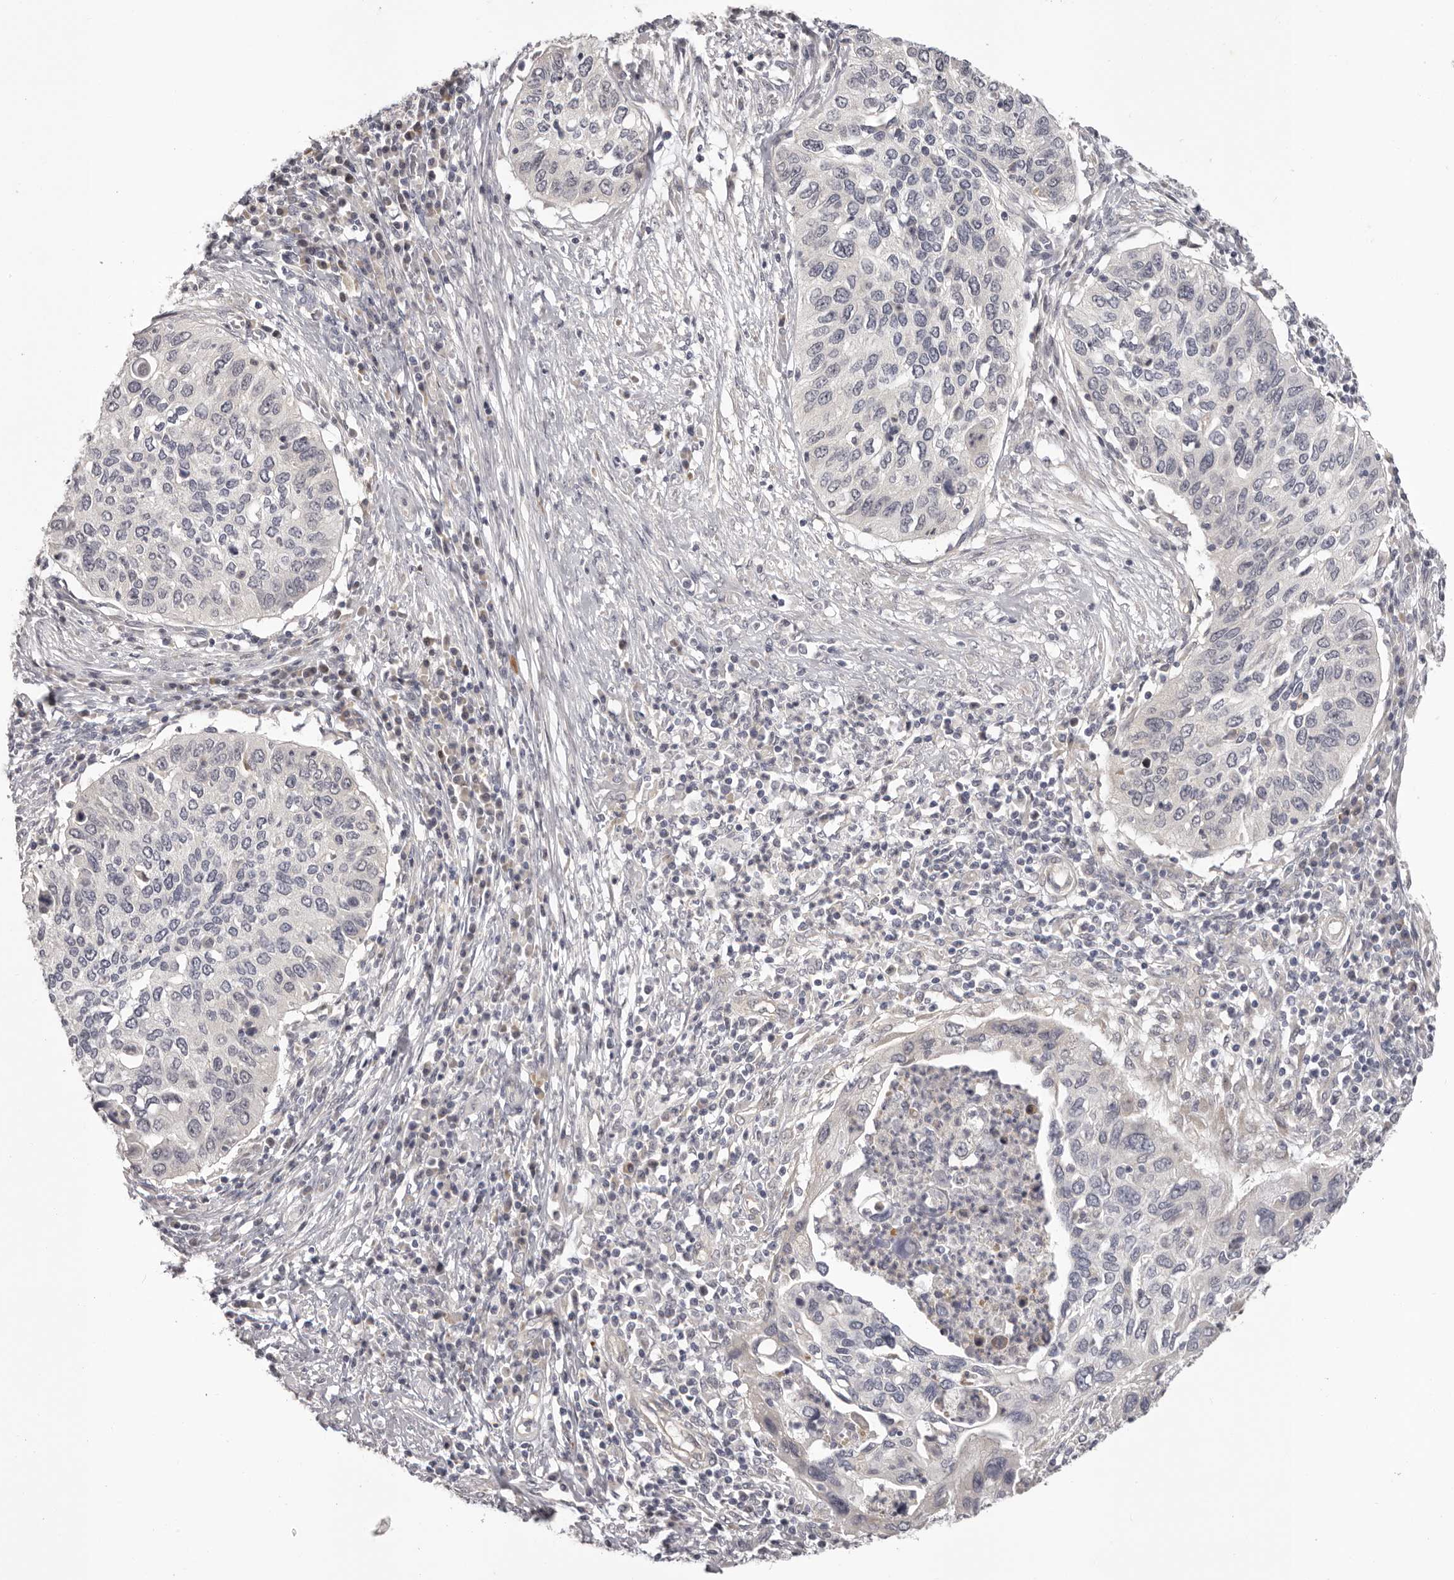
{"staining": {"intensity": "negative", "quantity": "none", "location": "none"}, "tissue": "cervical cancer", "cell_type": "Tumor cells", "image_type": "cancer", "snomed": [{"axis": "morphology", "description": "Squamous cell carcinoma, NOS"}, {"axis": "topography", "description": "Cervix"}], "caption": "An IHC micrograph of squamous cell carcinoma (cervical) is shown. There is no staining in tumor cells of squamous cell carcinoma (cervical).", "gene": "OTUD3", "patient": {"sex": "female", "age": 38}}